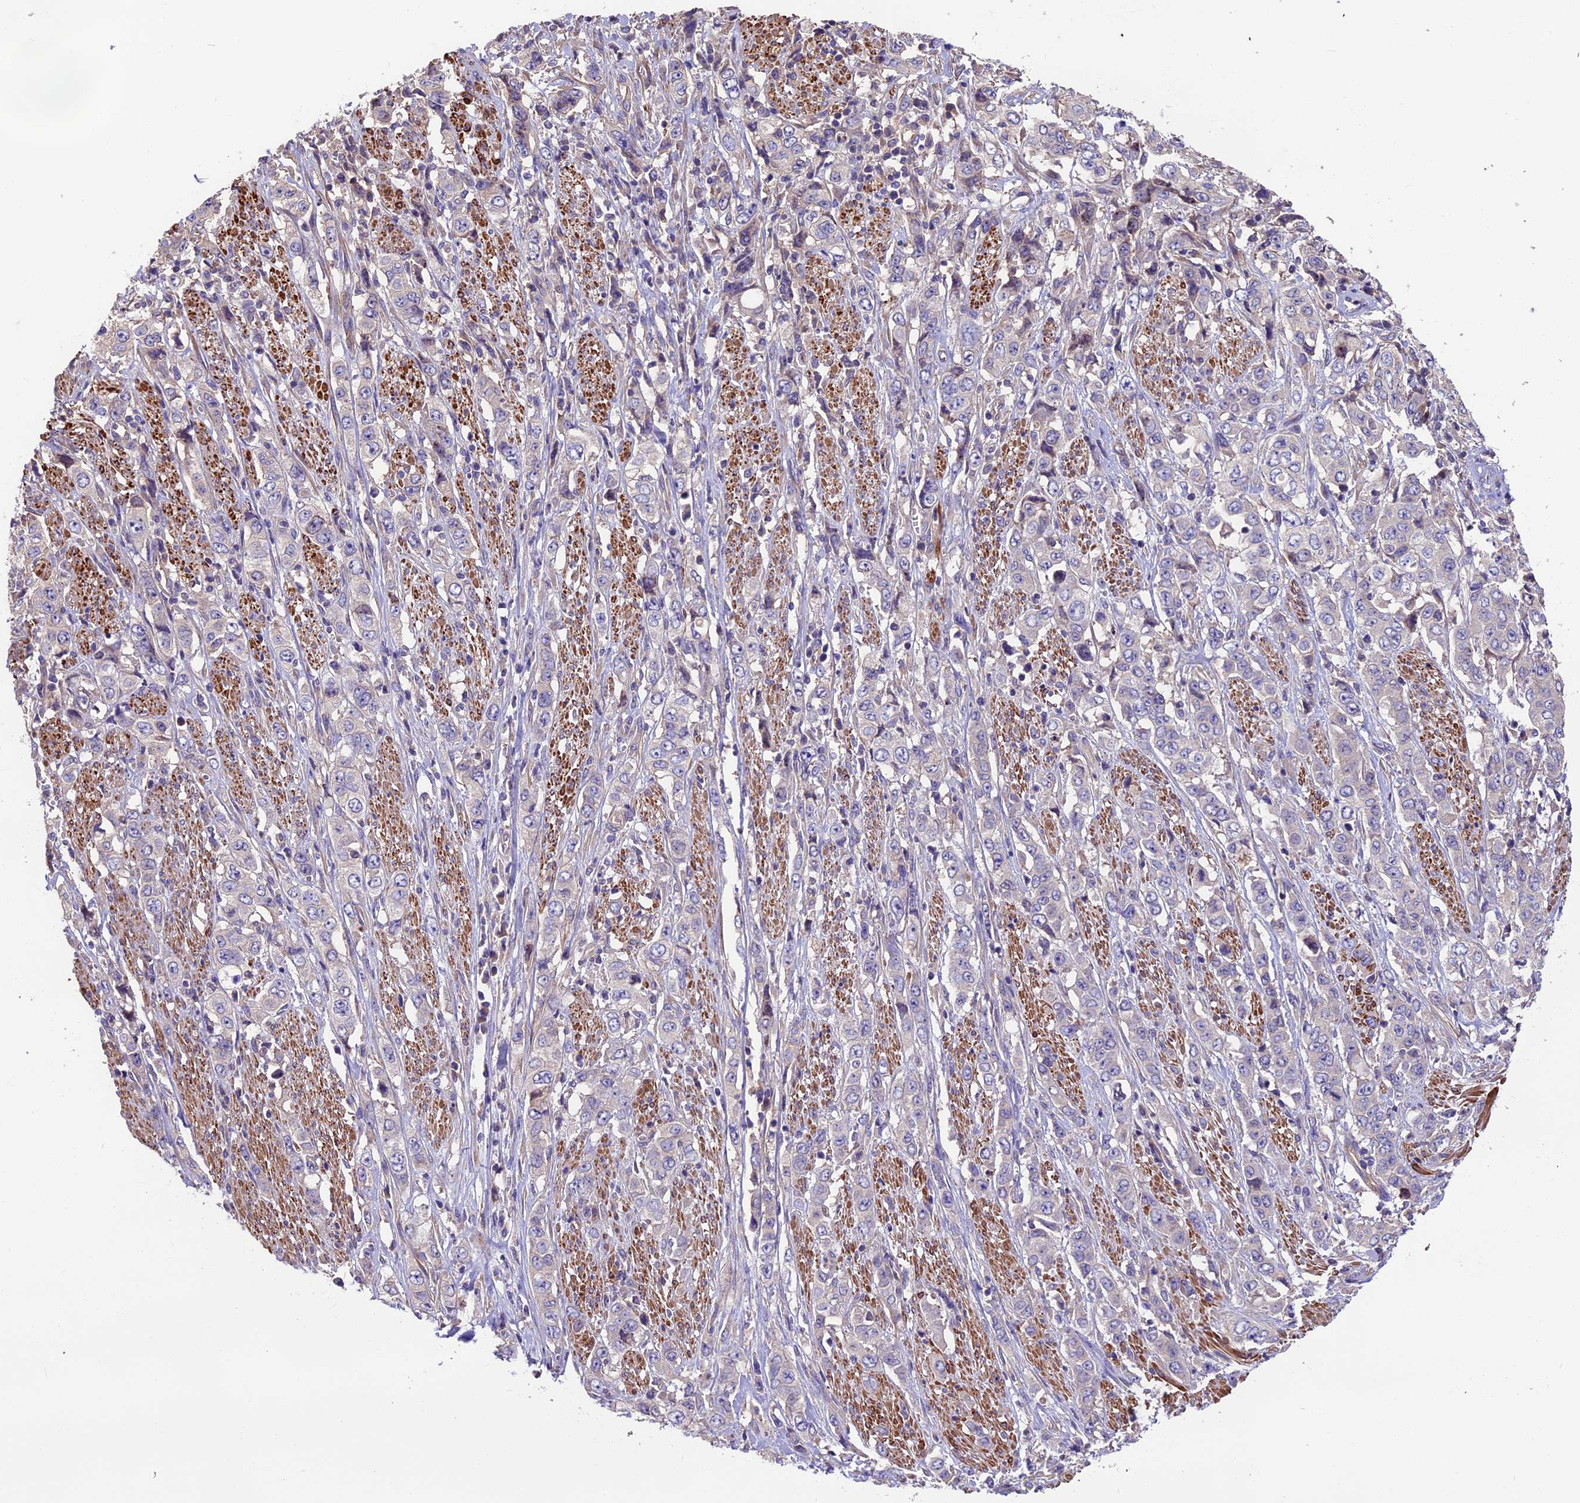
{"staining": {"intensity": "negative", "quantity": "none", "location": "none"}, "tissue": "stomach cancer", "cell_type": "Tumor cells", "image_type": "cancer", "snomed": [{"axis": "morphology", "description": "Adenocarcinoma, NOS"}, {"axis": "topography", "description": "Stomach, upper"}], "caption": "The photomicrograph reveals no significant expression in tumor cells of stomach adenocarcinoma.", "gene": "ANO3", "patient": {"sex": "male", "age": 62}}